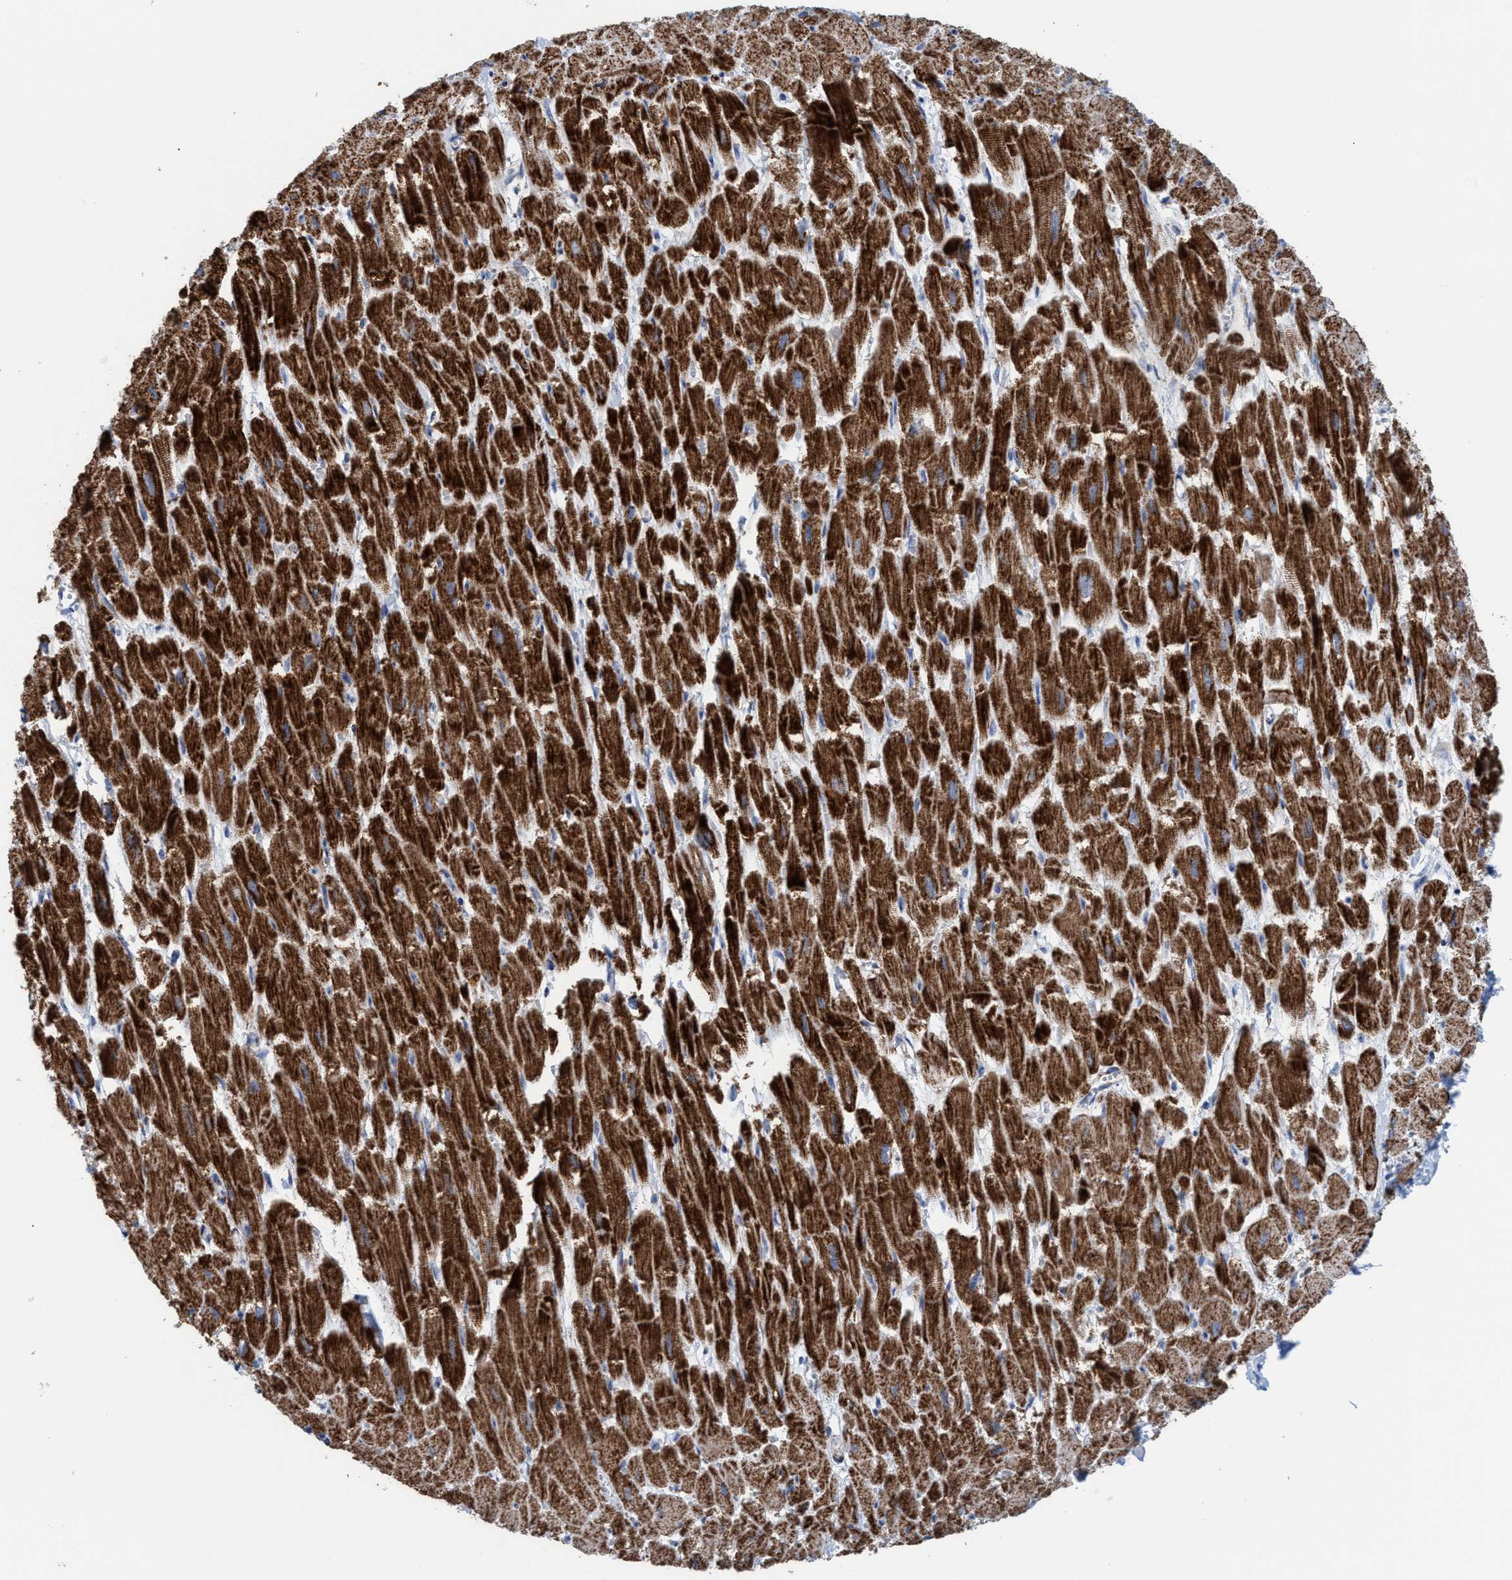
{"staining": {"intensity": "strong", "quantity": ">75%", "location": "cytoplasmic/membranous"}, "tissue": "heart muscle", "cell_type": "Cardiomyocytes", "image_type": "normal", "snomed": [{"axis": "morphology", "description": "Normal tissue, NOS"}, {"axis": "topography", "description": "Heart"}], "caption": "A brown stain highlights strong cytoplasmic/membranous expression of a protein in cardiomyocytes of unremarkable human heart muscle.", "gene": "GGA3", "patient": {"sex": "male", "age": 54}}